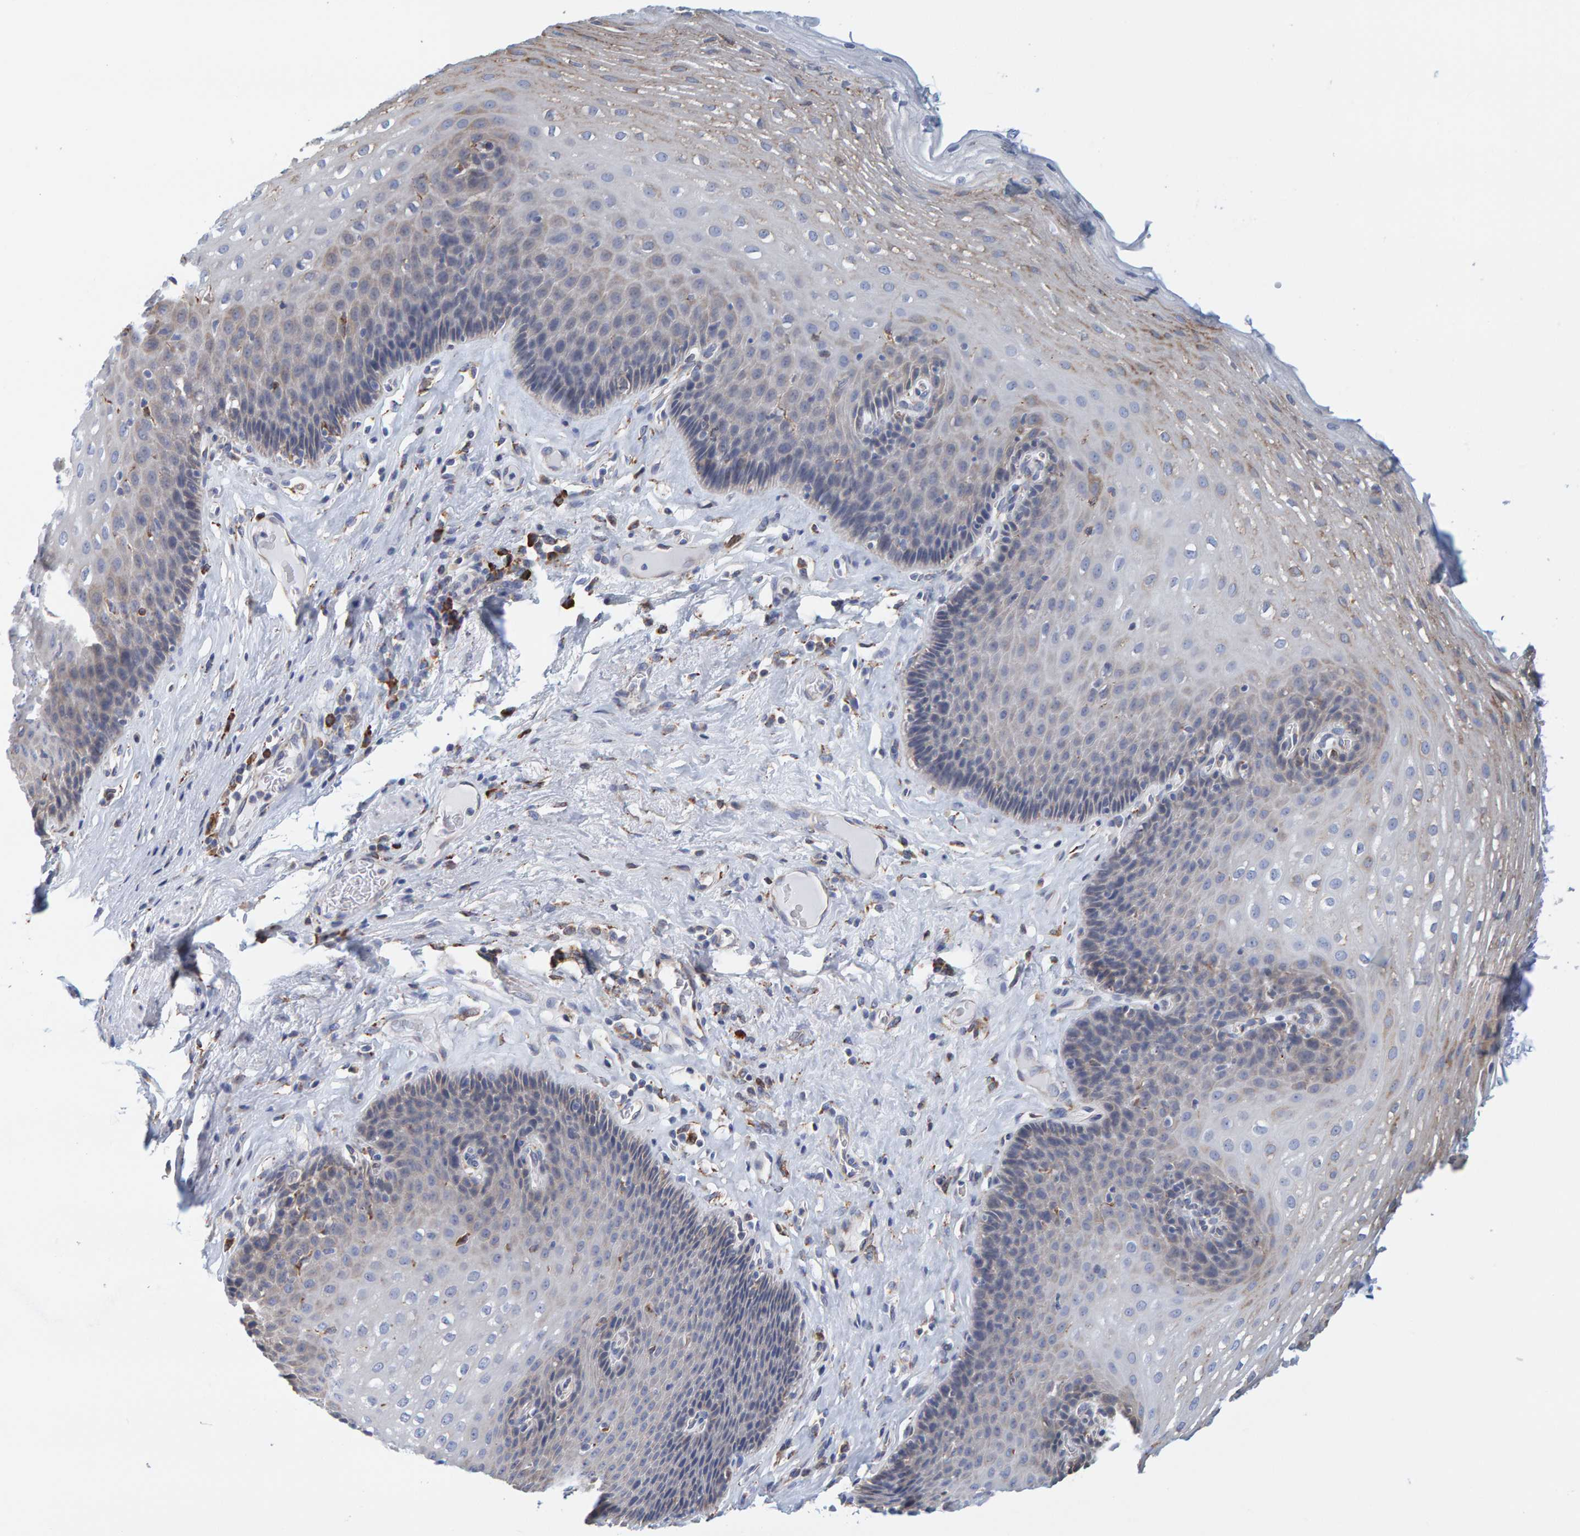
{"staining": {"intensity": "negative", "quantity": "none", "location": "none"}, "tissue": "esophagus", "cell_type": "Squamous epithelial cells", "image_type": "normal", "snomed": [{"axis": "morphology", "description": "Normal tissue, NOS"}, {"axis": "topography", "description": "Esophagus"}], "caption": "DAB immunohistochemical staining of unremarkable human esophagus displays no significant positivity in squamous epithelial cells. (DAB immunohistochemistry (IHC), high magnification).", "gene": "SGPL1", "patient": {"sex": "female", "age": 66}}